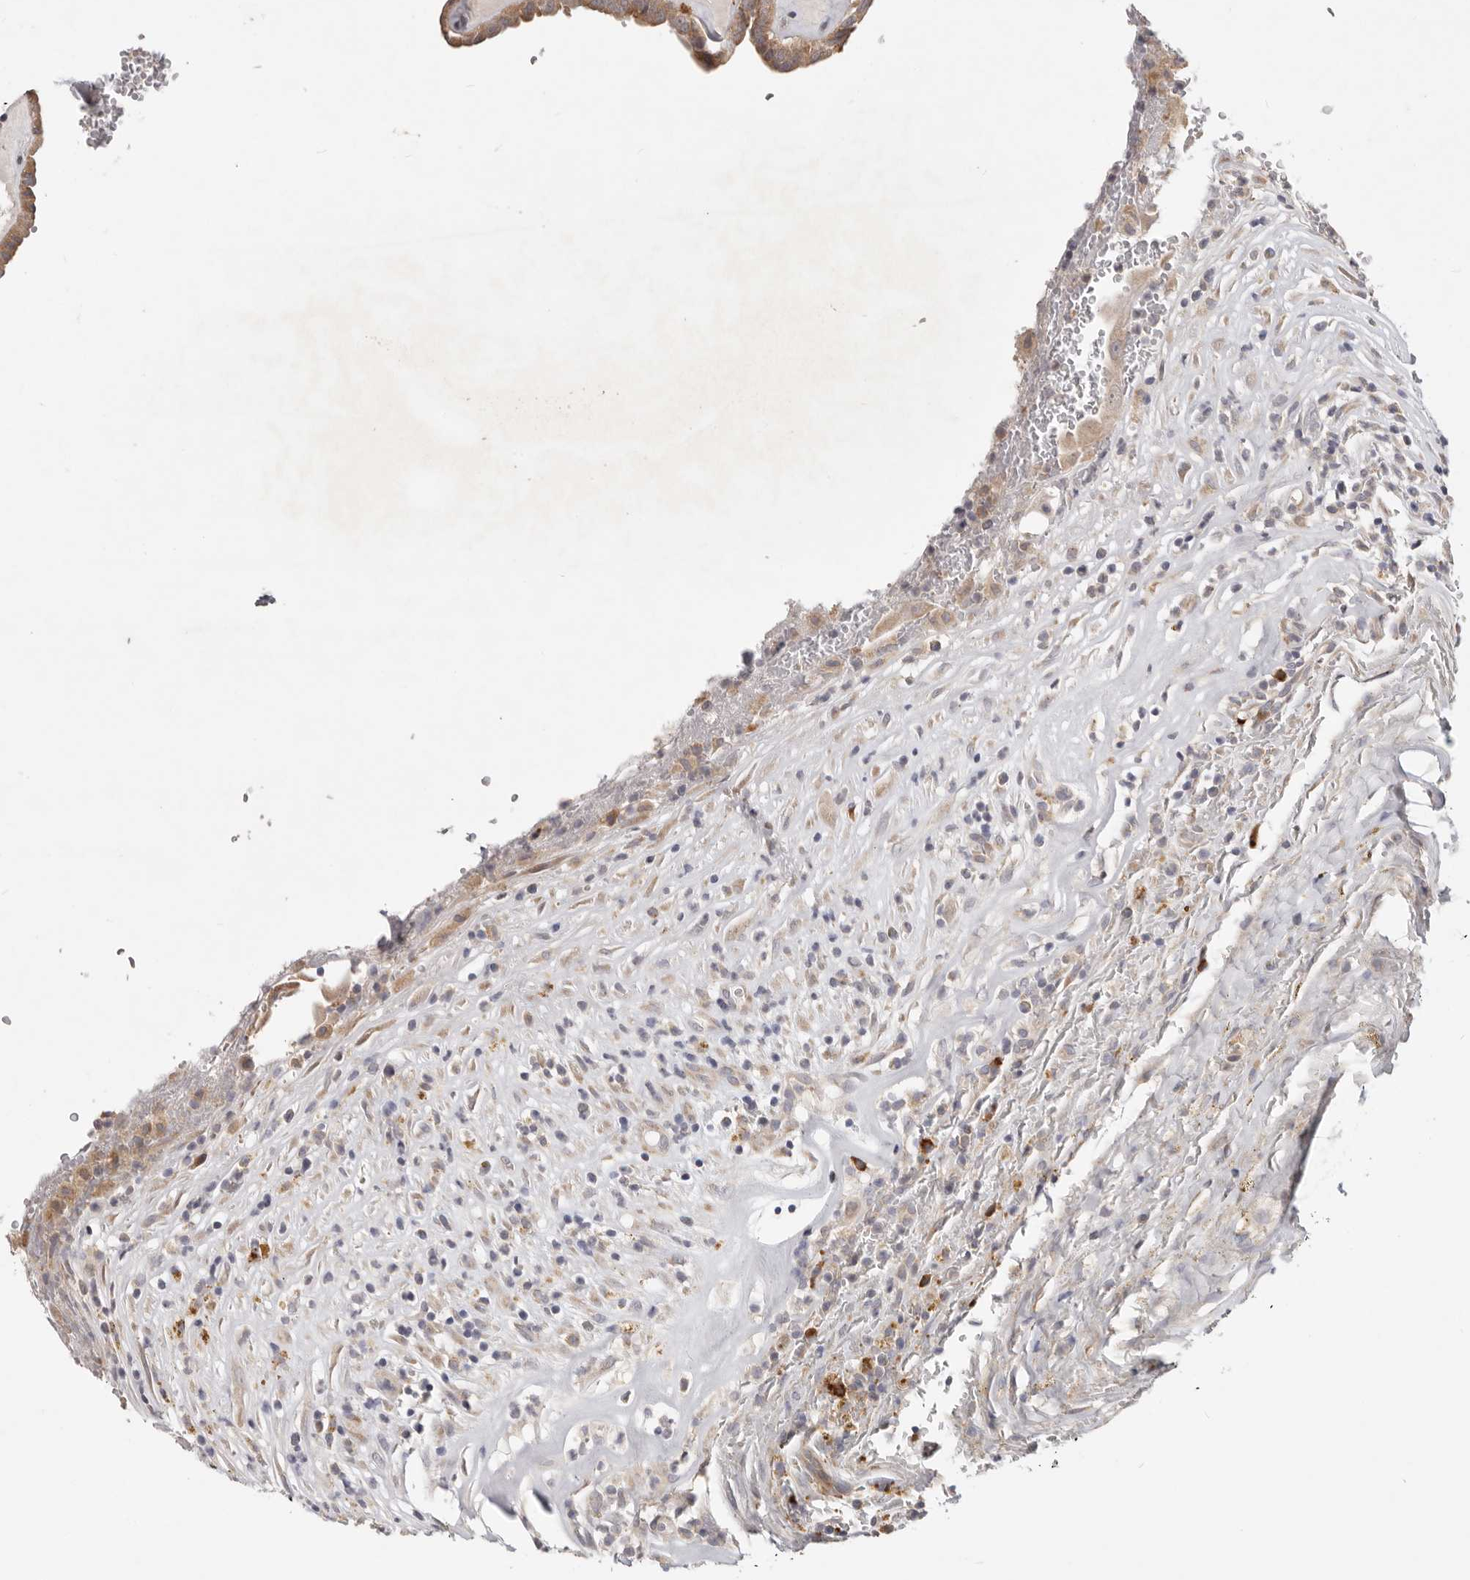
{"staining": {"intensity": "moderate", "quantity": ">75%", "location": "cytoplasmic/membranous"}, "tissue": "thyroid cancer", "cell_type": "Tumor cells", "image_type": "cancer", "snomed": [{"axis": "morphology", "description": "Papillary adenocarcinoma, NOS"}, {"axis": "topography", "description": "Thyroid gland"}], "caption": "Moderate cytoplasmic/membranous expression for a protein is appreciated in approximately >75% of tumor cells of papillary adenocarcinoma (thyroid) using IHC.", "gene": "WDR77", "patient": {"sex": "male", "age": 77}}